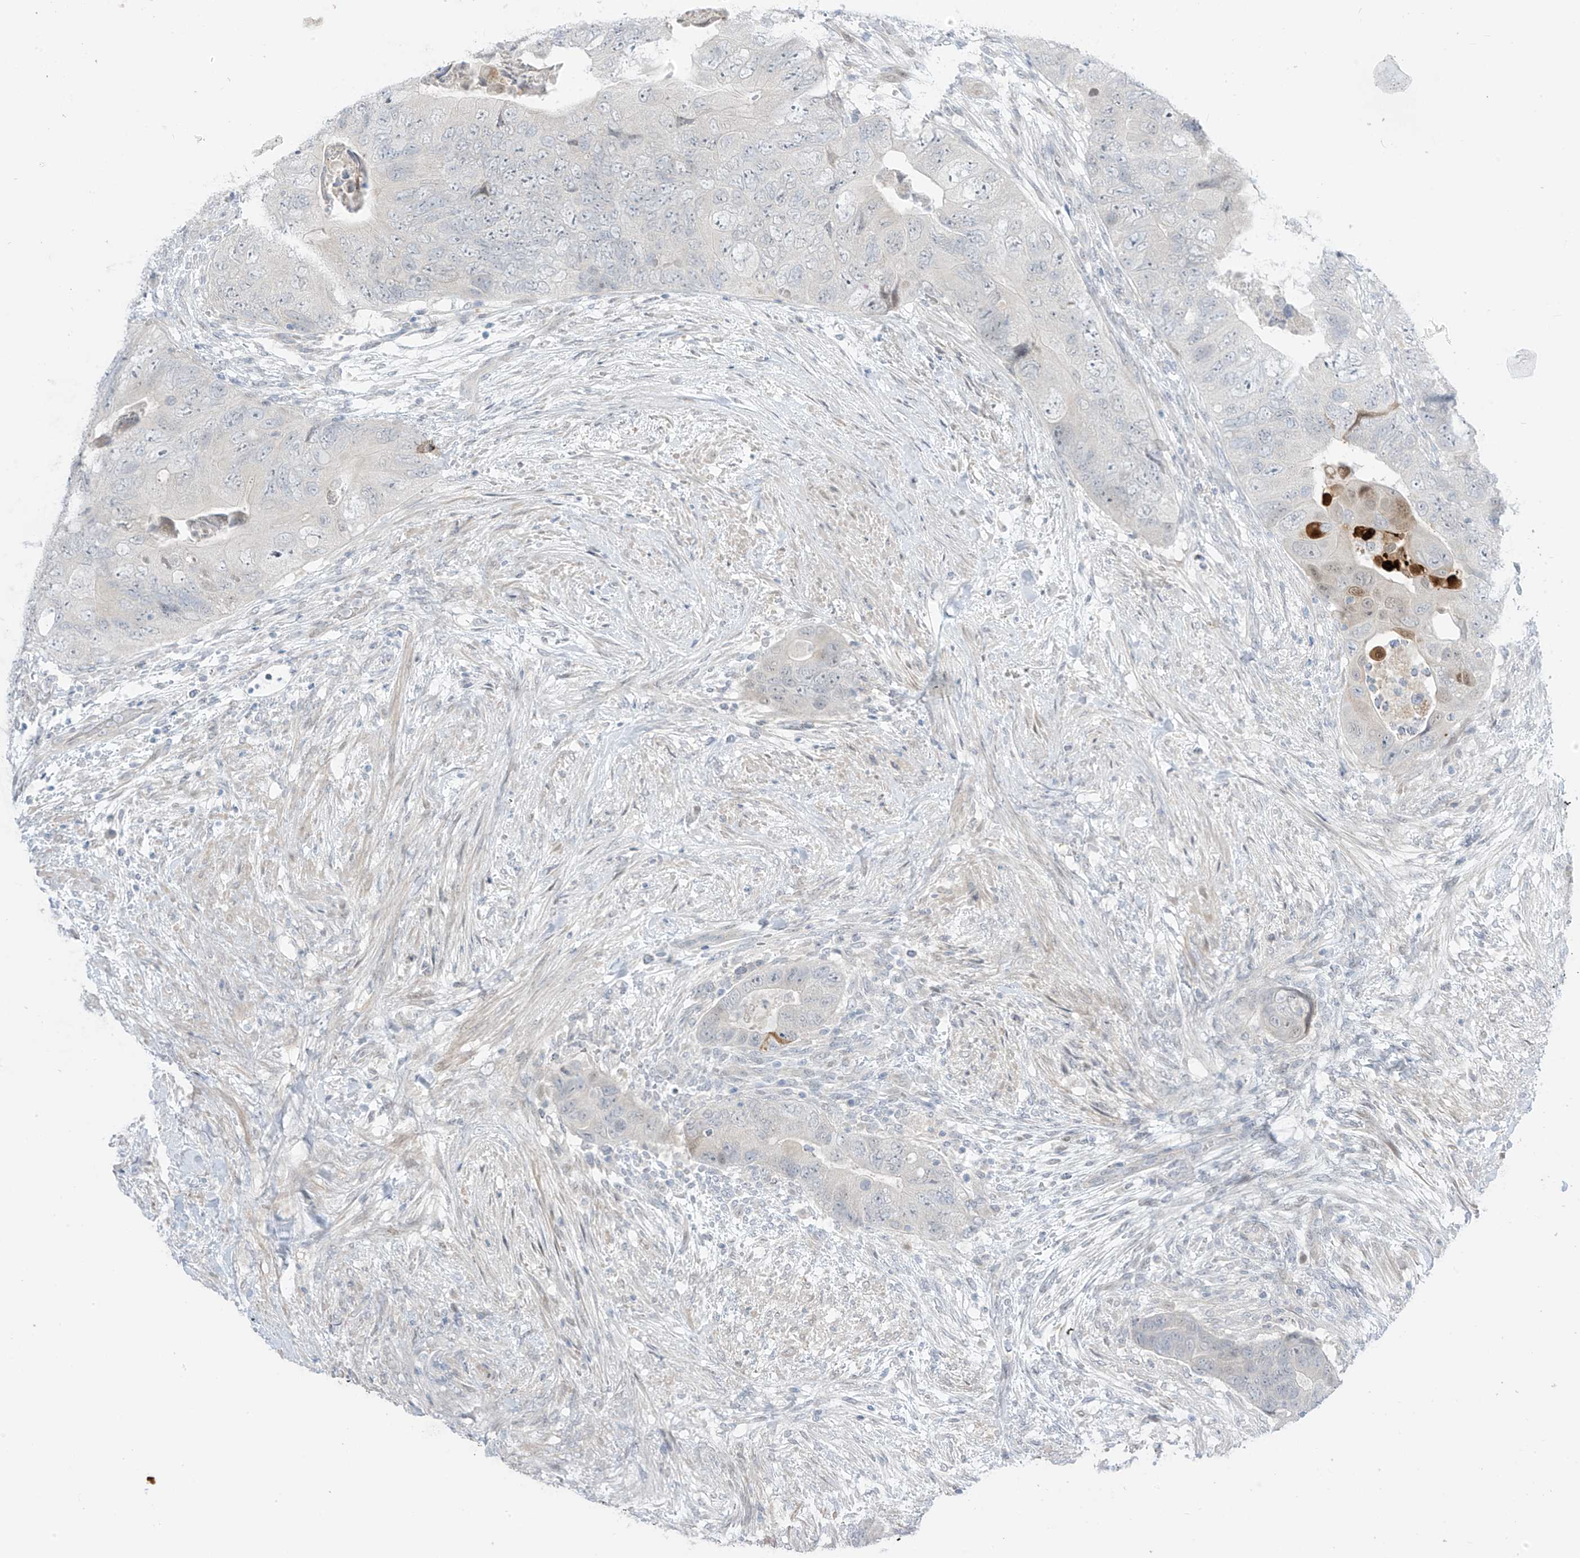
{"staining": {"intensity": "negative", "quantity": "none", "location": "none"}, "tissue": "colorectal cancer", "cell_type": "Tumor cells", "image_type": "cancer", "snomed": [{"axis": "morphology", "description": "Adenocarcinoma, NOS"}, {"axis": "topography", "description": "Rectum"}], "caption": "Photomicrograph shows no protein expression in tumor cells of adenocarcinoma (colorectal) tissue.", "gene": "ASPRV1", "patient": {"sex": "male", "age": 63}}